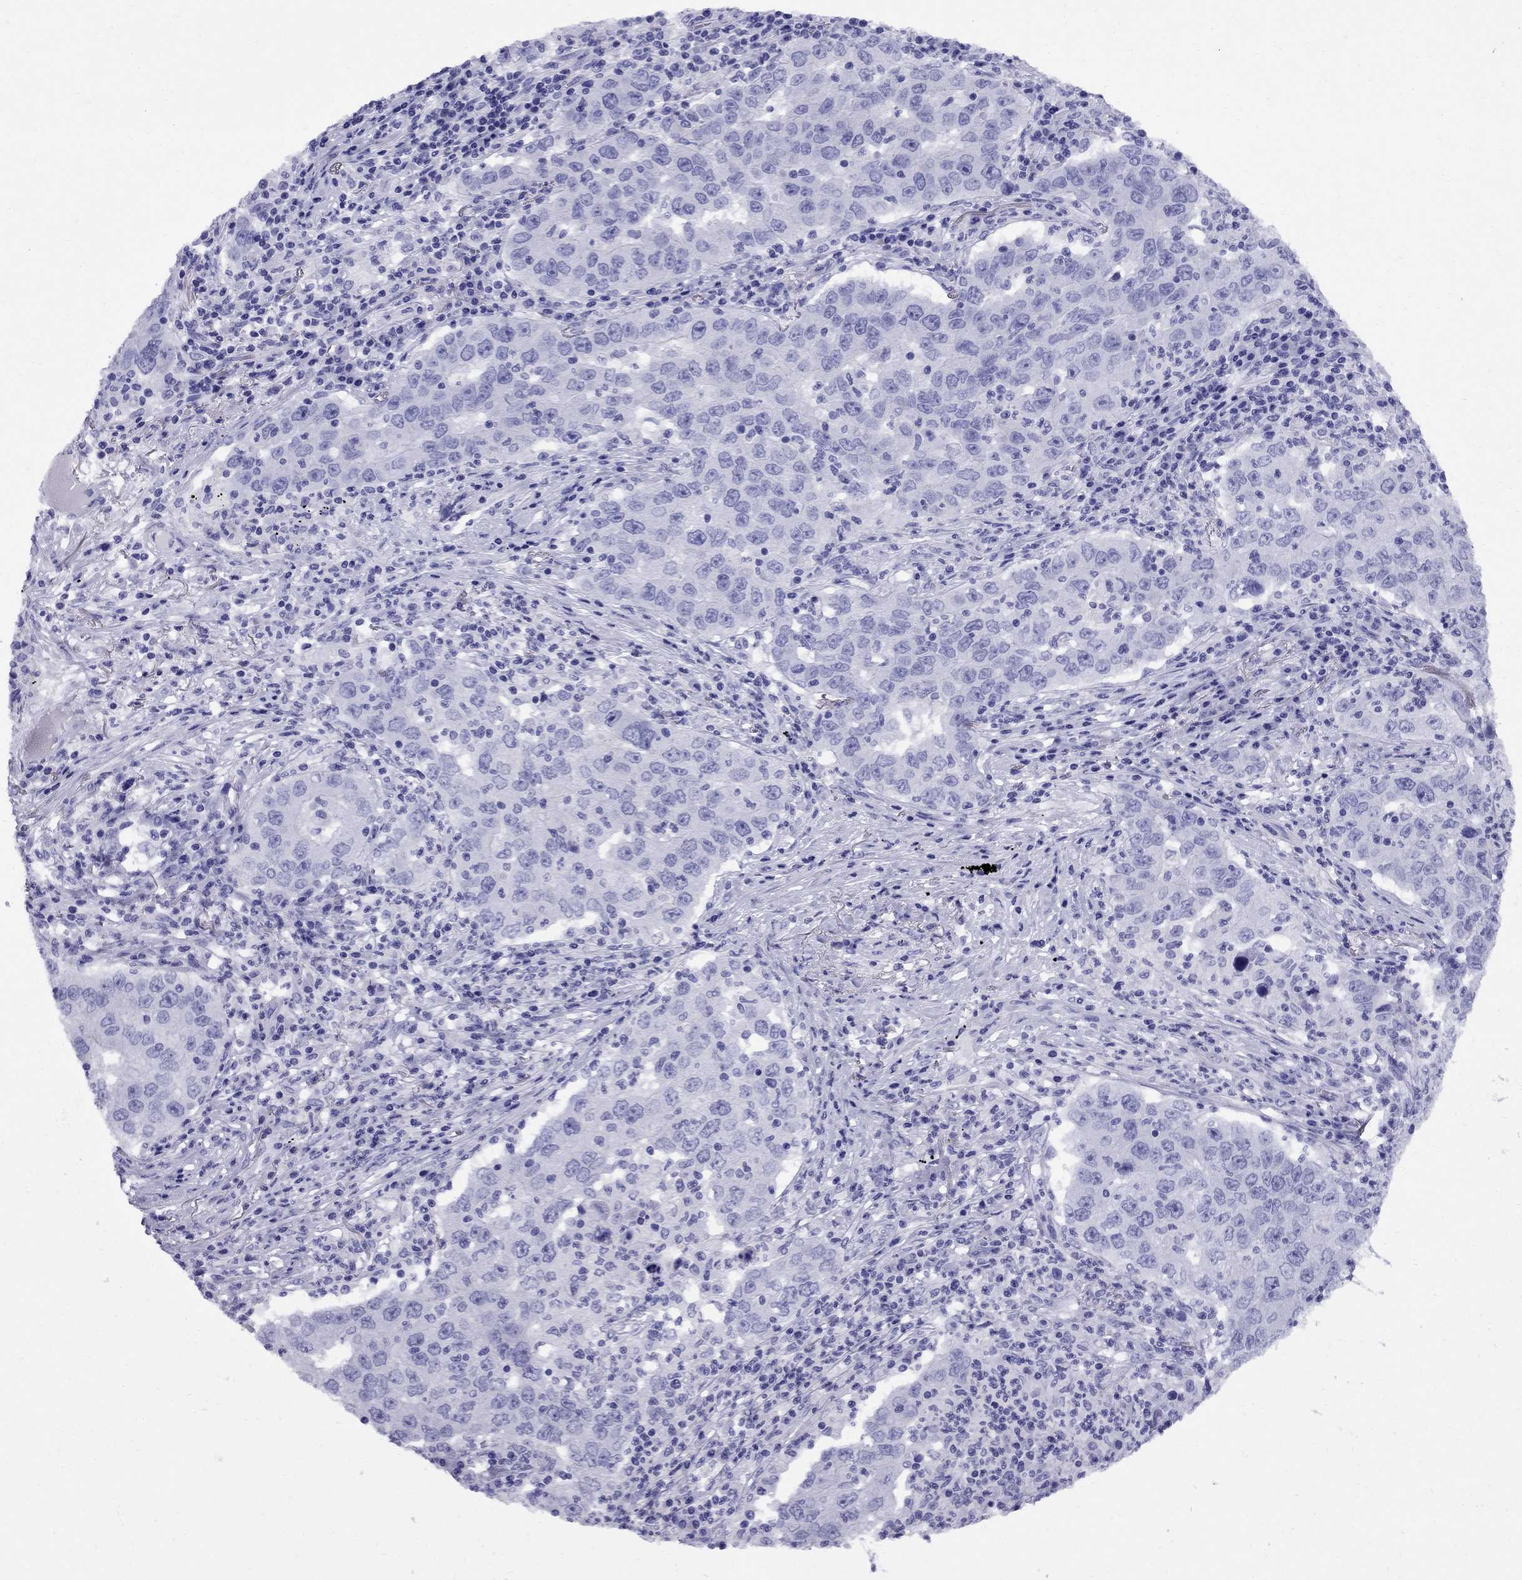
{"staining": {"intensity": "negative", "quantity": "none", "location": "none"}, "tissue": "lung cancer", "cell_type": "Tumor cells", "image_type": "cancer", "snomed": [{"axis": "morphology", "description": "Adenocarcinoma, NOS"}, {"axis": "topography", "description": "Lung"}], "caption": "A high-resolution histopathology image shows immunohistochemistry (IHC) staining of adenocarcinoma (lung), which demonstrates no significant expression in tumor cells.", "gene": "AVPR1B", "patient": {"sex": "male", "age": 73}}